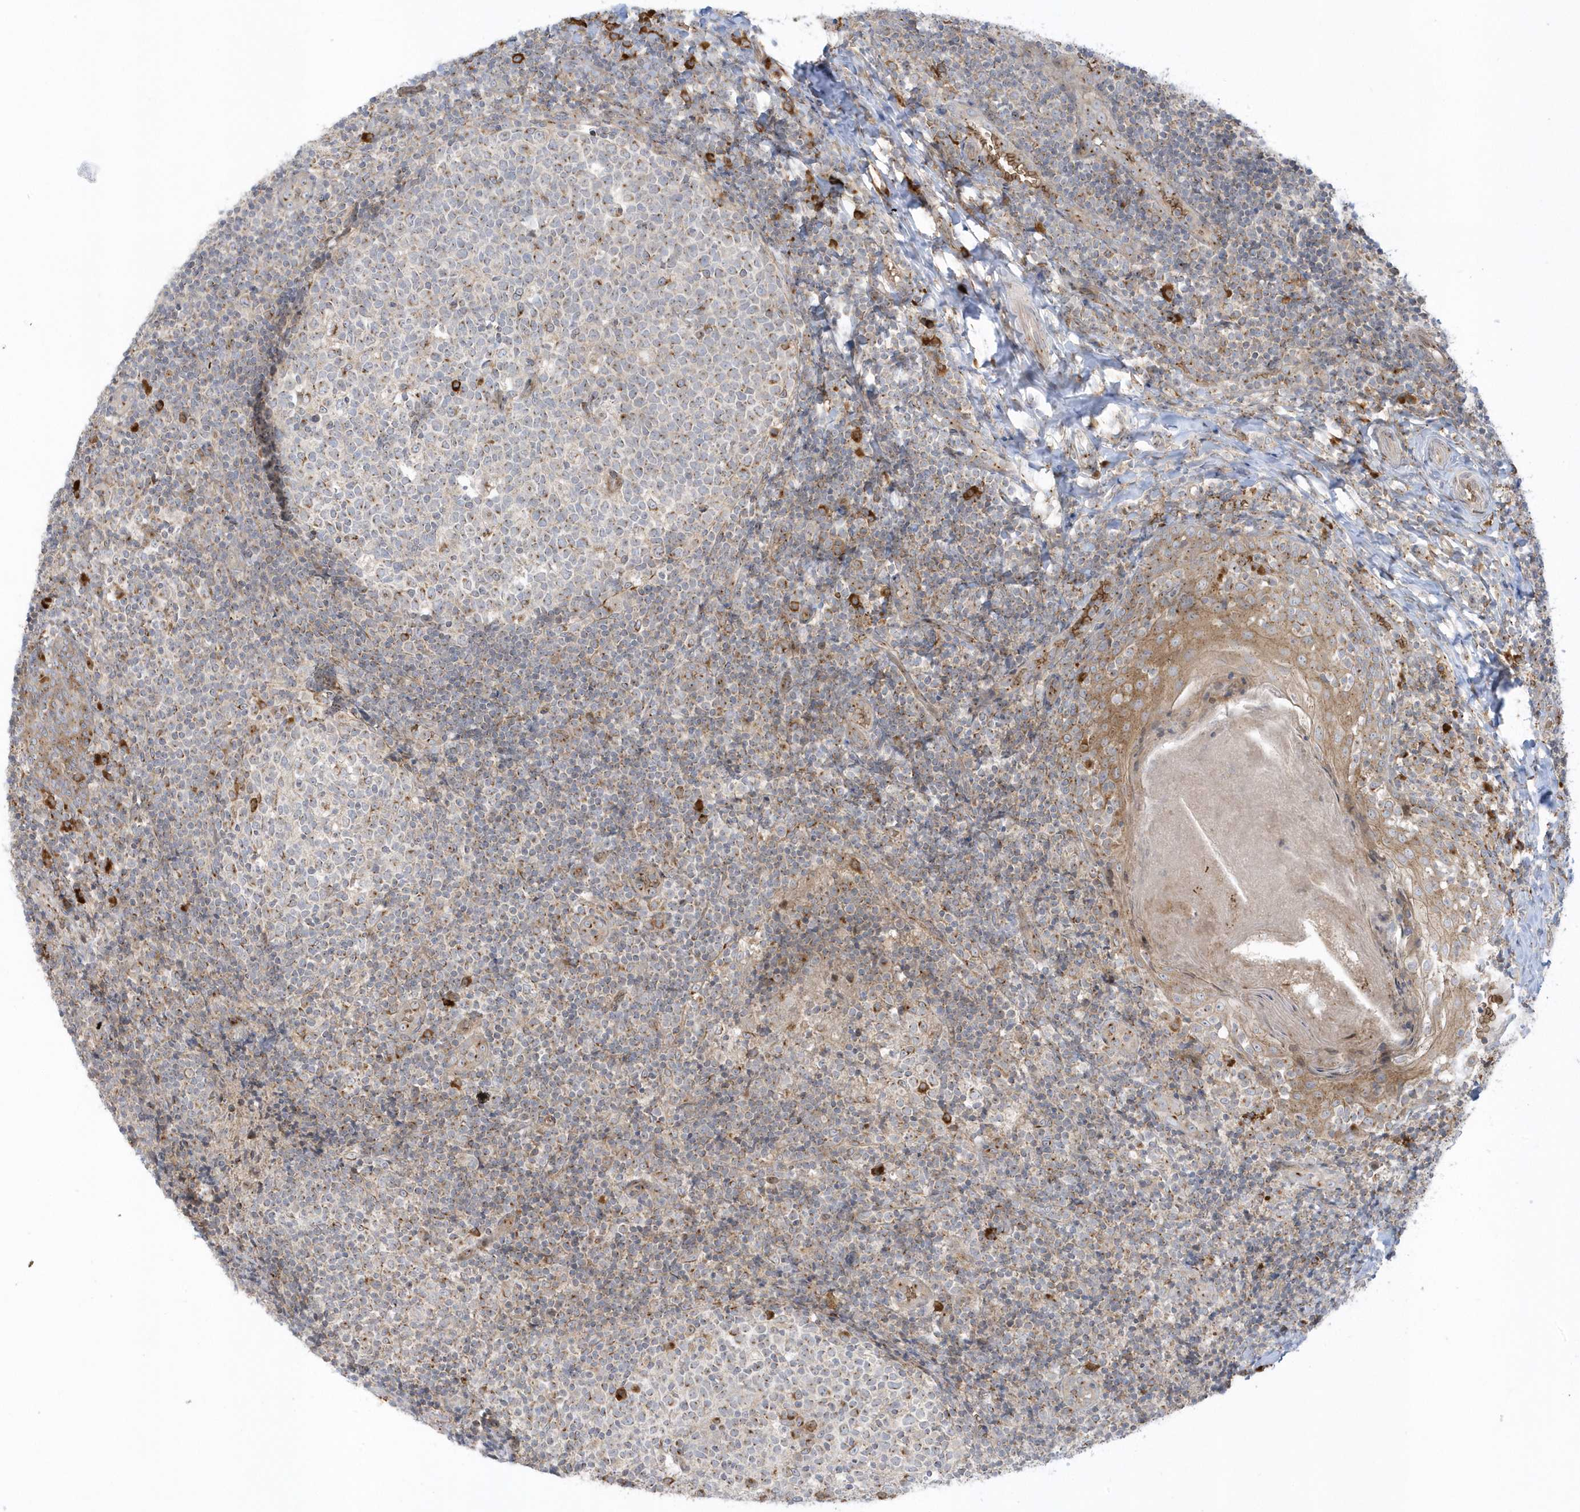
{"staining": {"intensity": "moderate", "quantity": "<25%", "location": "cytoplasmic/membranous"}, "tissue": "tonsil", "cell_type": "Germinal center cells", "image_type": "normal", "snomed": [{"axis": "morphology", "description": "Normal tissue, NOS"}, {"axis": "topography", "description": "Tonsil"}], "caption": "Moderate cytoplasmic/membranous protein positivity is seen in about <25% of germinal center cells in tonsil.", "gene": "RPP40", "patient": {"sex": "female", "age": 19}}